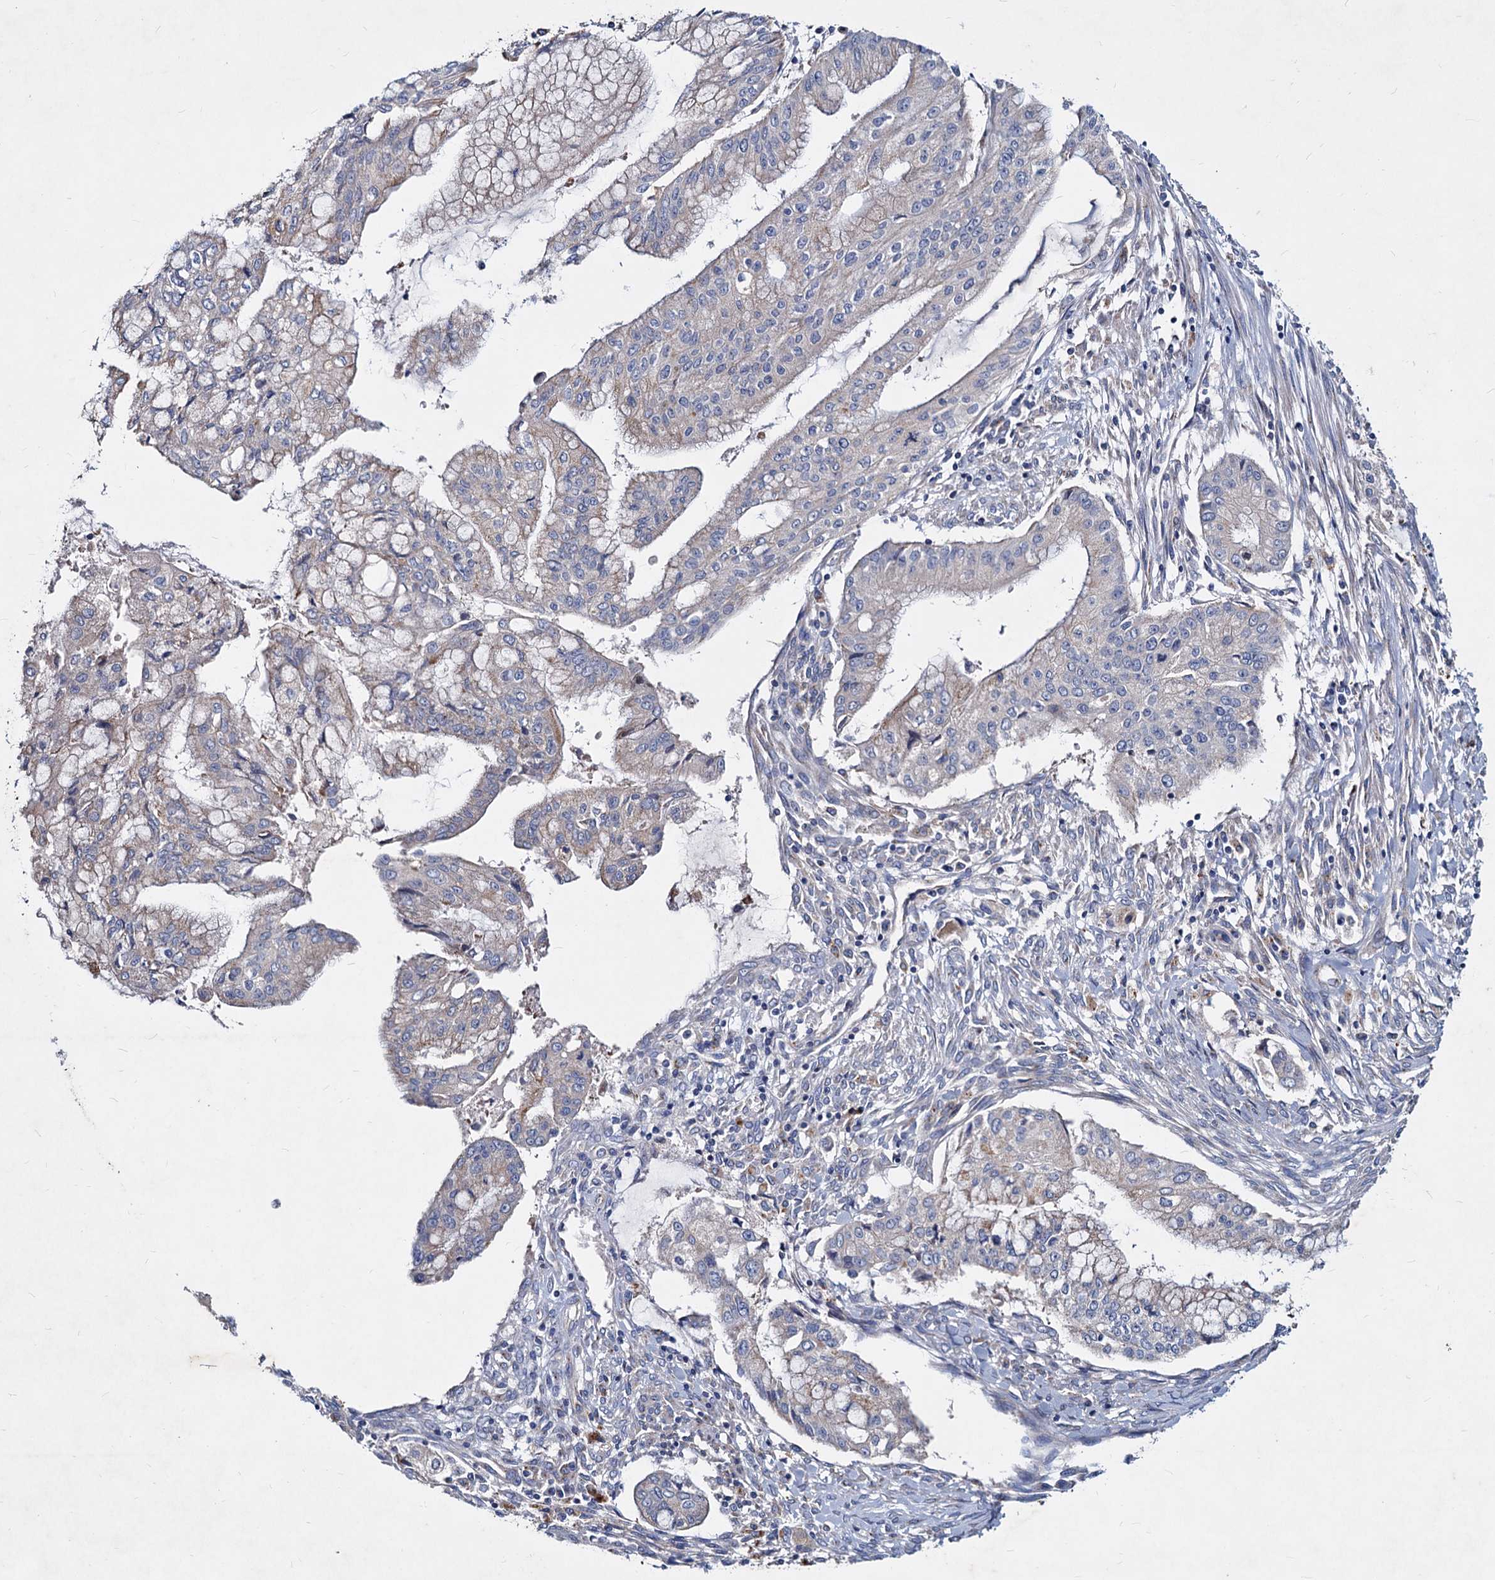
{"staining": {"intensity": "negative", "quantity": "none", "location": "none"}, "tissue": "pancreatic cancer", "cell_type": "Tumor cells", "image_type": "cancer", "snomed": [{"axis": "morphology", "description": "Adenocarcinoma, NOS"}, {"axis": "topography", "description": "Pancreas"}], "caption": "DAB immunohistochemical staining of human pancreatic cancer reveals no significant expression in tumor cells. (DAB immunohistochemistry (IHC), high magnification).", "gene": "AGBL4", "patient": {"sex": "male", "age": 46}}